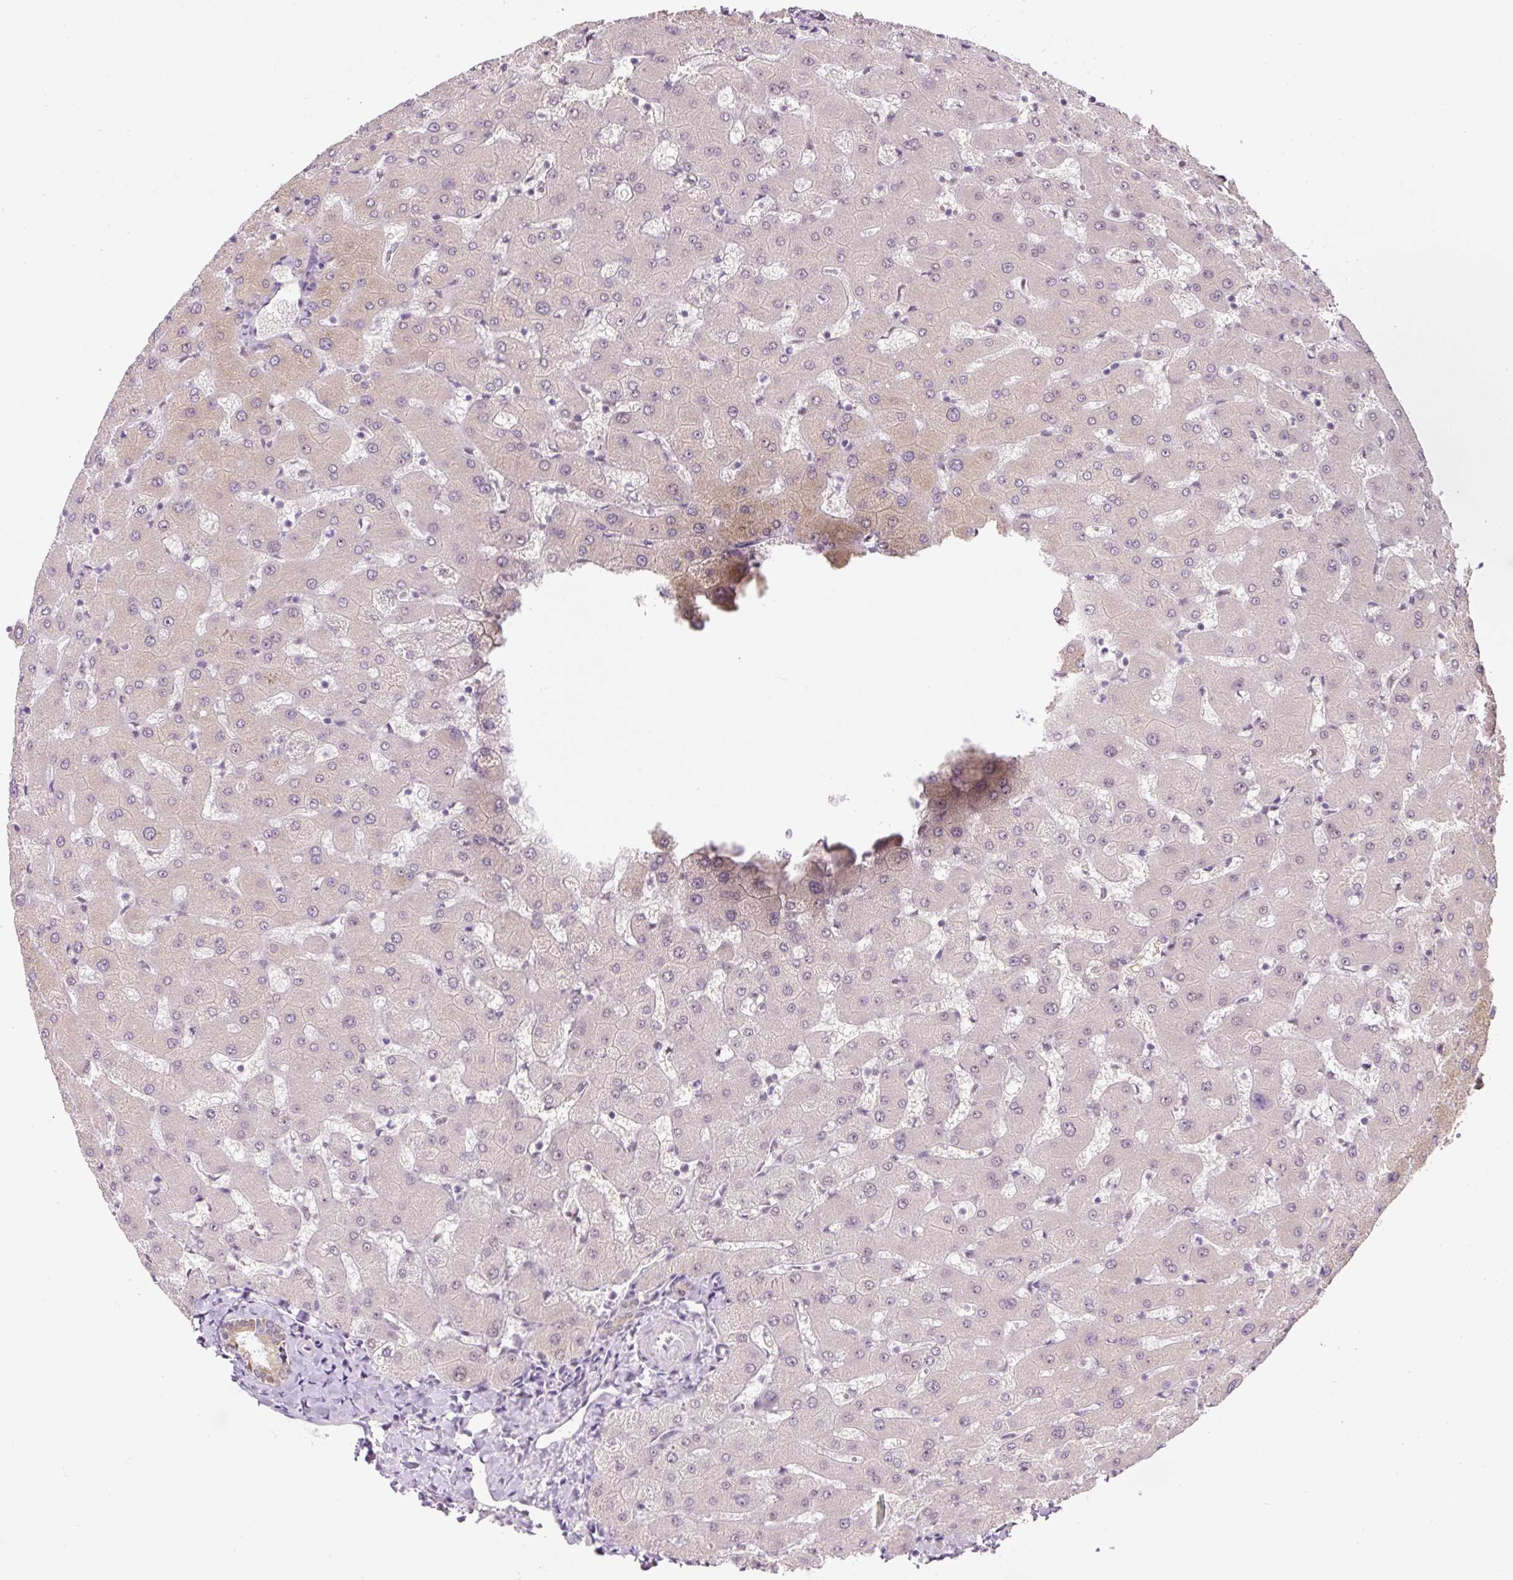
{"staining": {"intensity": "weak", "quantity": ">75%", "location": "cytoplasmic/membranous,nuclear"}, "tissue": "liver", "cell_type": "Cholangiocytes", "image_type": "normal", "snomed": [{"axis": "morphology", "description": "Normal tissue, NOS"}, {"axis": "topography", "description": "Liver"}], "caption": "Liver stained with immunohistochemistry (IHC) shows weak cytoplasmic/membranous,nuclear expression in about >75% of cholangiocytes. The protein of interest is shown in brown color, while the nuclei are stained blue.", "gene": "TAF1A", "patient": {"sex": "female", "age": 63}}